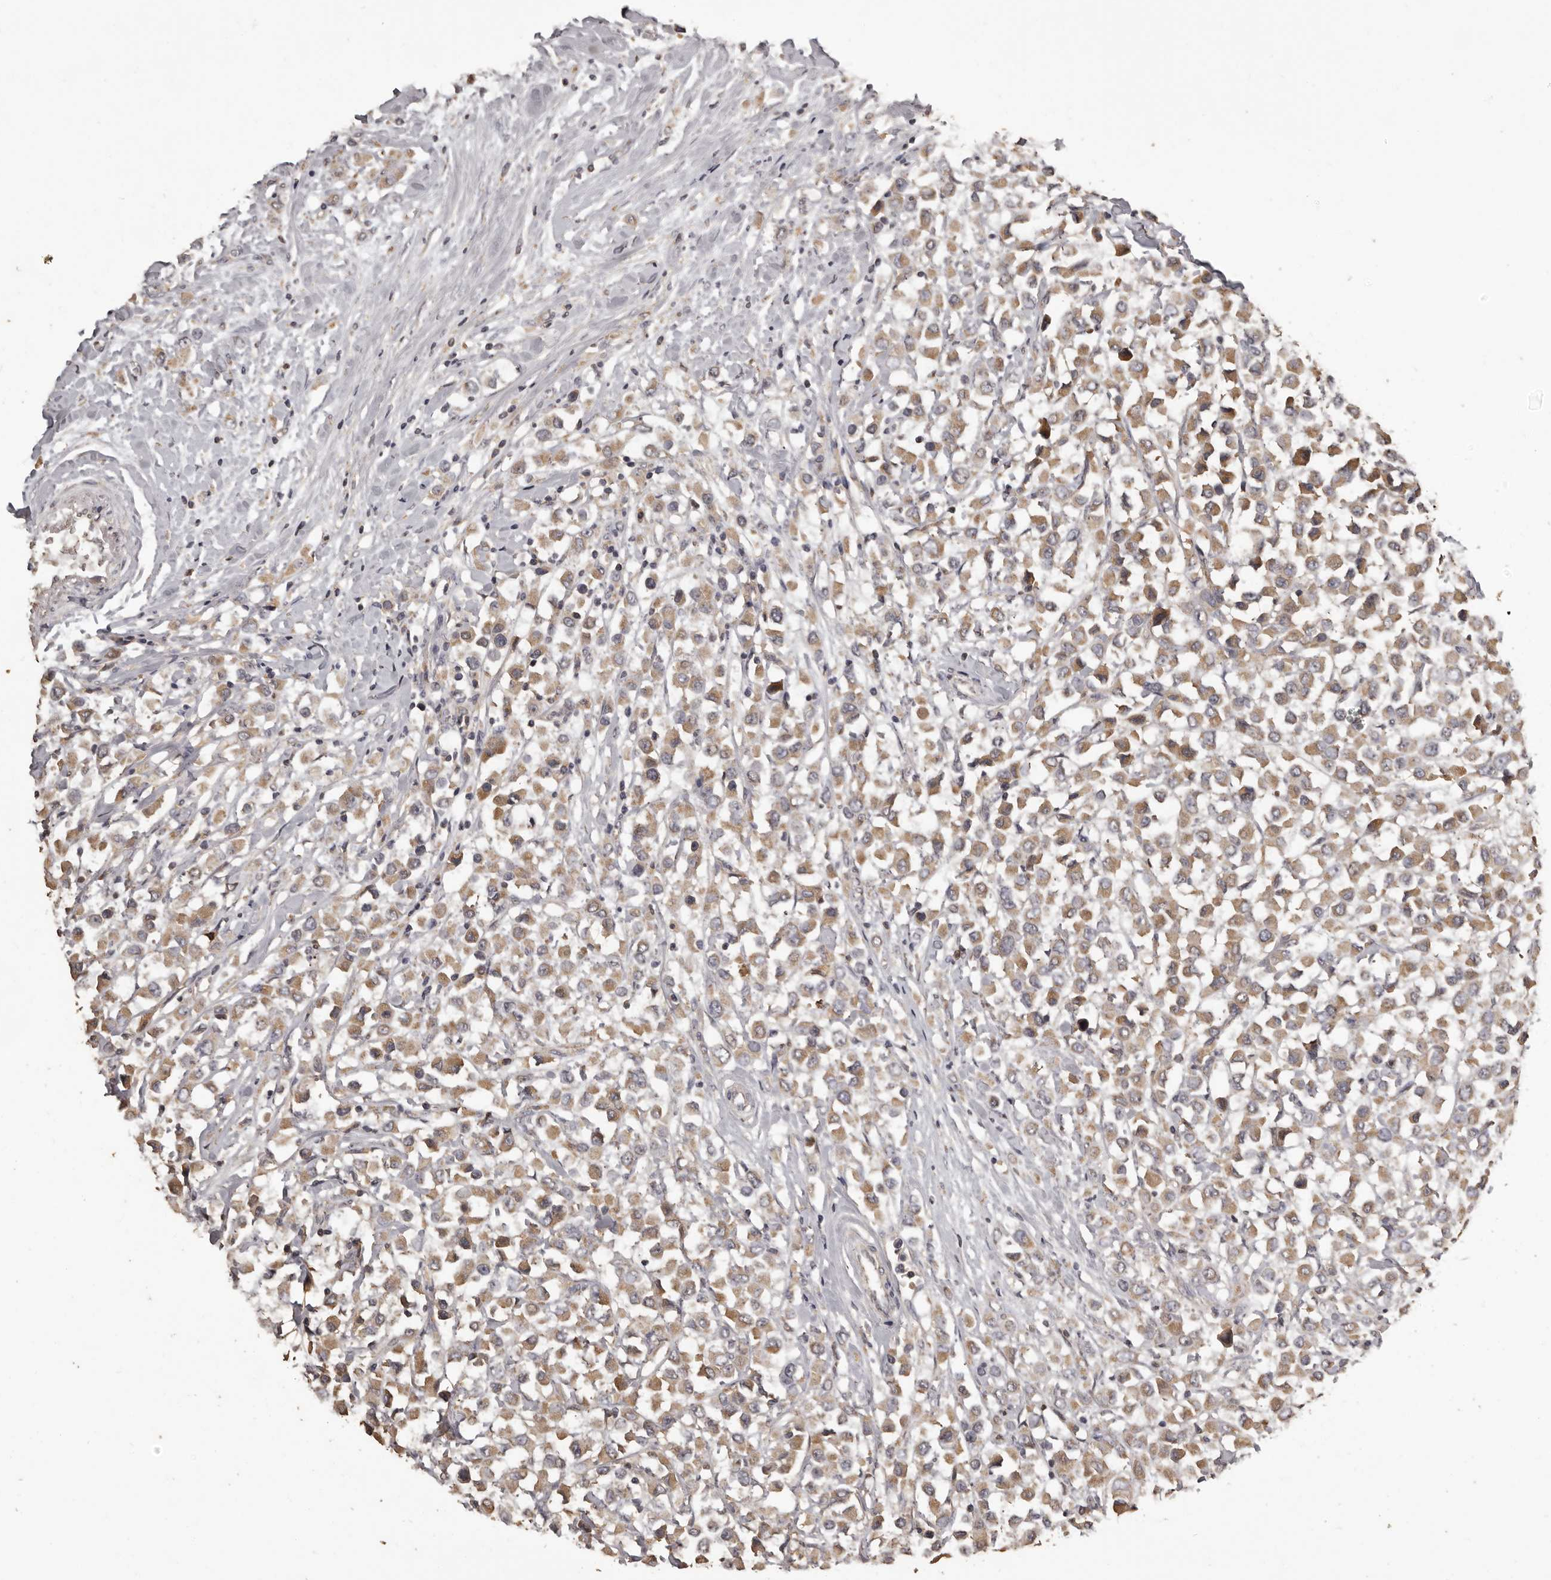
{"staining": {"intensity": "moderate", "quantity": ">75%", "location": "cytoplasmic/membranous"}, "tissue": "breast cancer", "cell_type": "Tumor cells", "image_type": "cancer", "snomed": [{"axis": "morphology", "description": "Duct carcinoma"}, {"axis": "topography", "description": "Breast"}], "caption": "This is an image of IHC staining of breast intraductal carcinoma, which shows moderate expression in the cytoplasmic/membranous of tumor cells.", "gene": "MGAT5", "patient": {"sex": "female", "age": 61}}